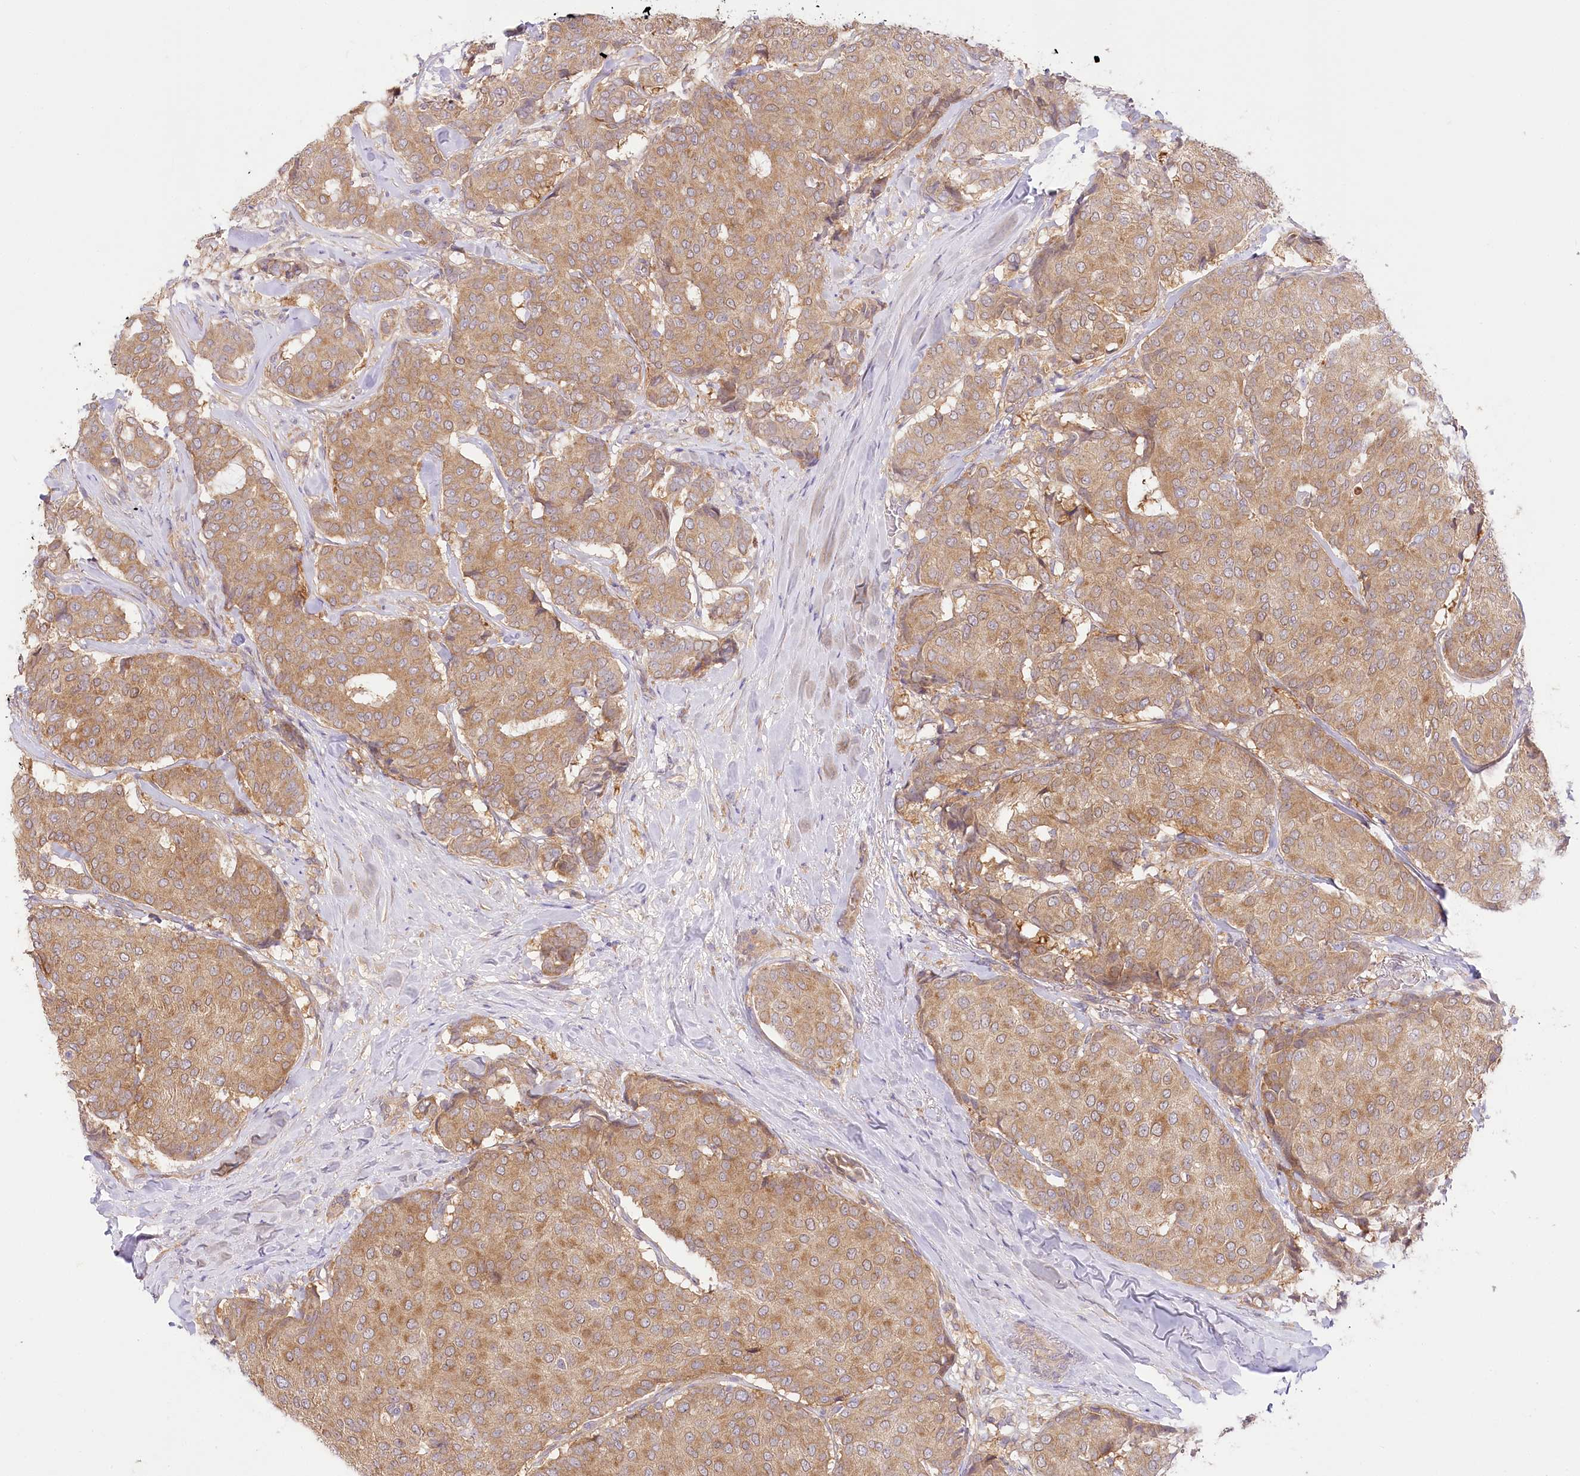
{"staining": {"intensity": "moderate", "quantity": ">75%", "location": "cytoplasmic/membranous"}, "tissue": "breast cancer", "cell_type": "Tumor cells", "image_type": "cancer", "snomed": [{"axis": "morphology", "description": "Duct carcinoma"}, {"axis": "topography", "description": "Breast"}], "caption": "DAB (3,3'-diaminobenzidine) immunohistochemical staining of invasive ductal carcinoma (breast) shows moderate cytoplasmic/membranous protein expression in about >75% of tumor cells.", "gene": "PYROXD1", "patient": {"sex": "female", "age": 75}}